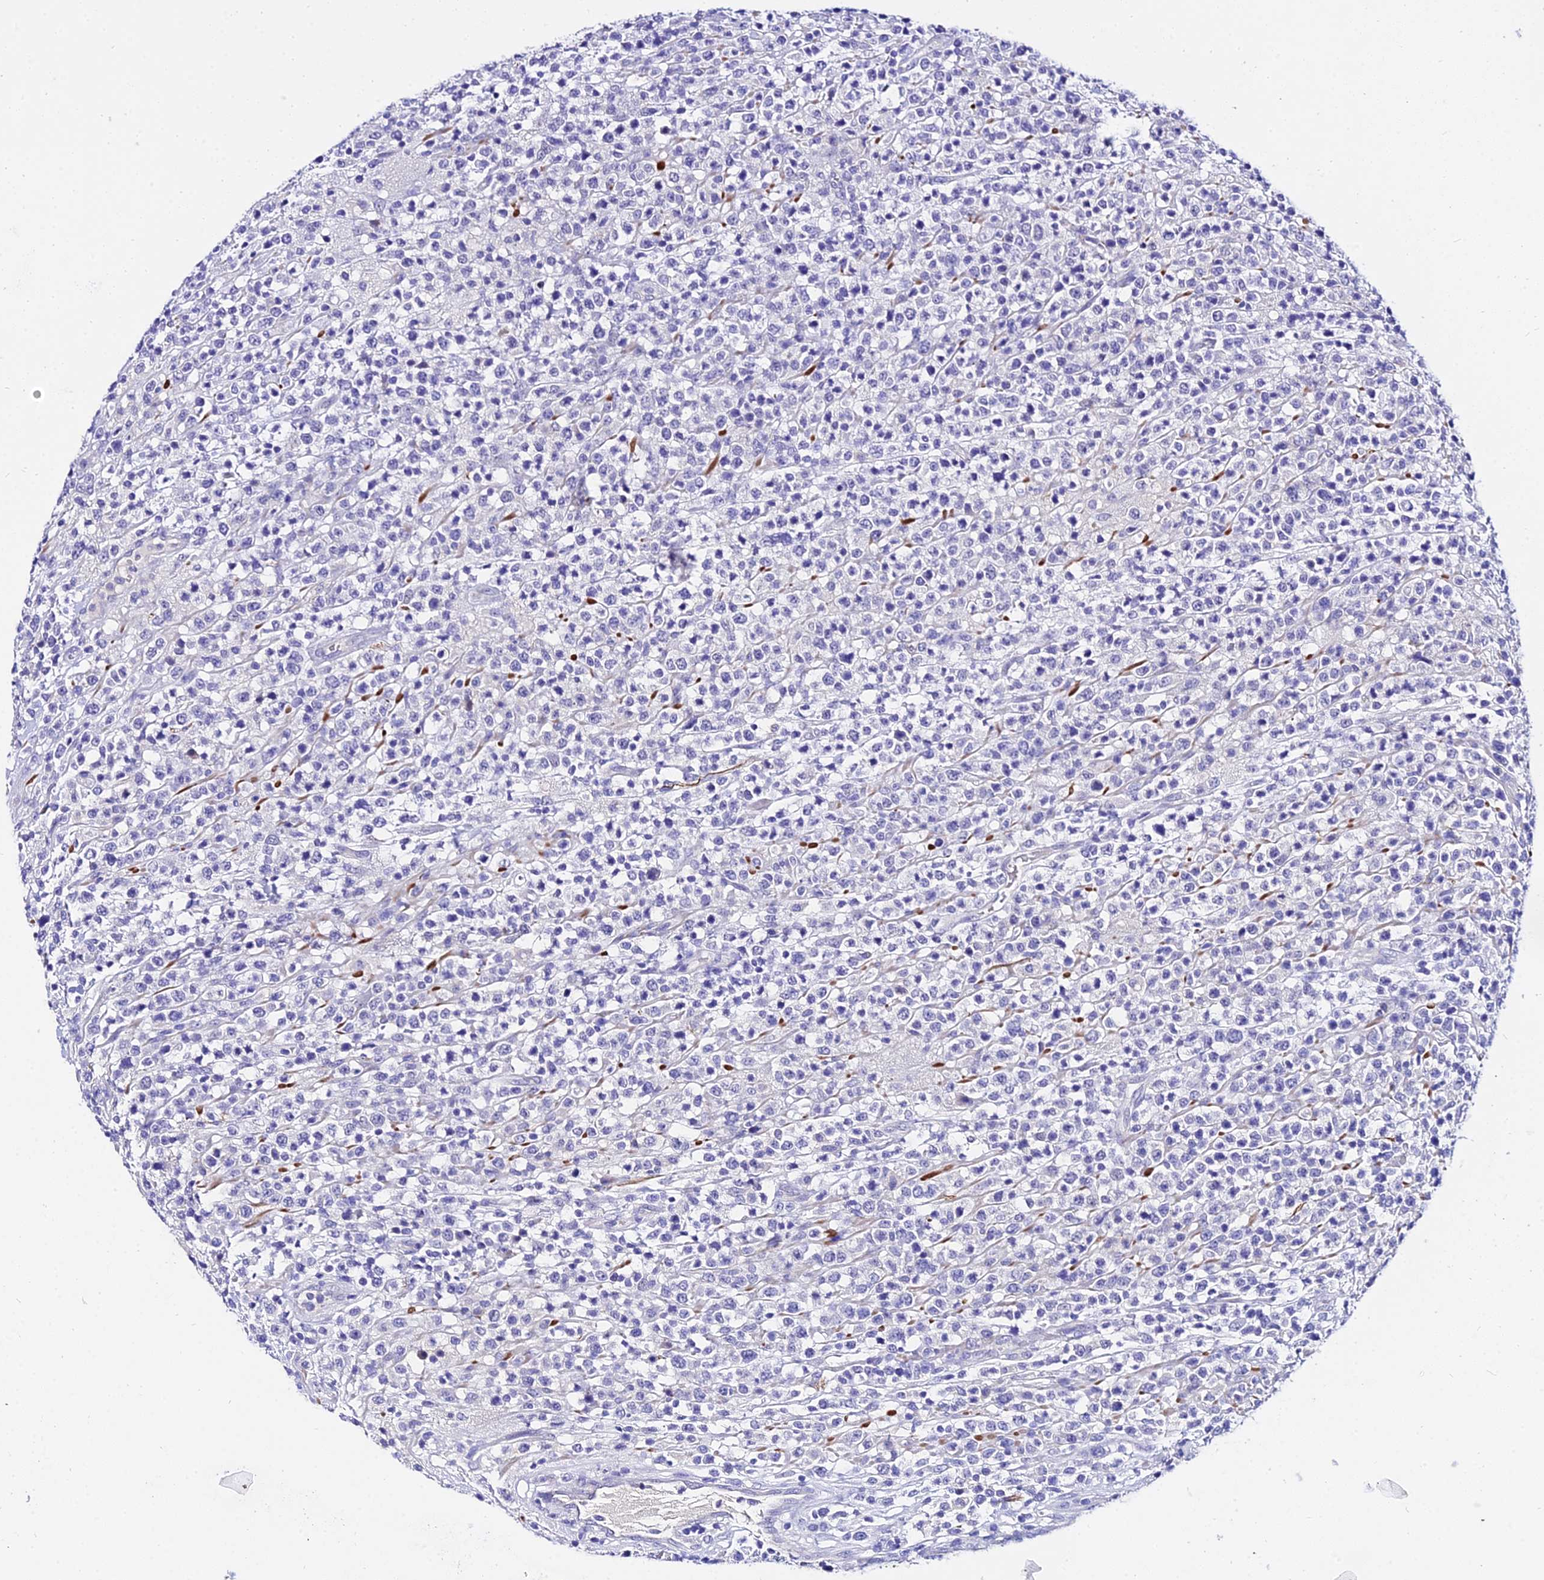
{"staining": {"intensity": "negative", "quantity": "none", "location": "none"}, "tissue": "lymphoma", "cell_type": "Tumor cells", "image_type": "cancer", "snomed": [{"axis": "morphology", "description": "Malignant lymphoma, non-Hodgkin's type, High grade"}, {"axis": "topography", "description": "Colon"}], "caption": "Immunohistochemistry (IHC) photomicrograph of lymphoma stained for a protein (brown), which demonstrates no staining in tumor cells.", "gene": "DEFB106A", "patient": {"sex": "female", "age": 53}}